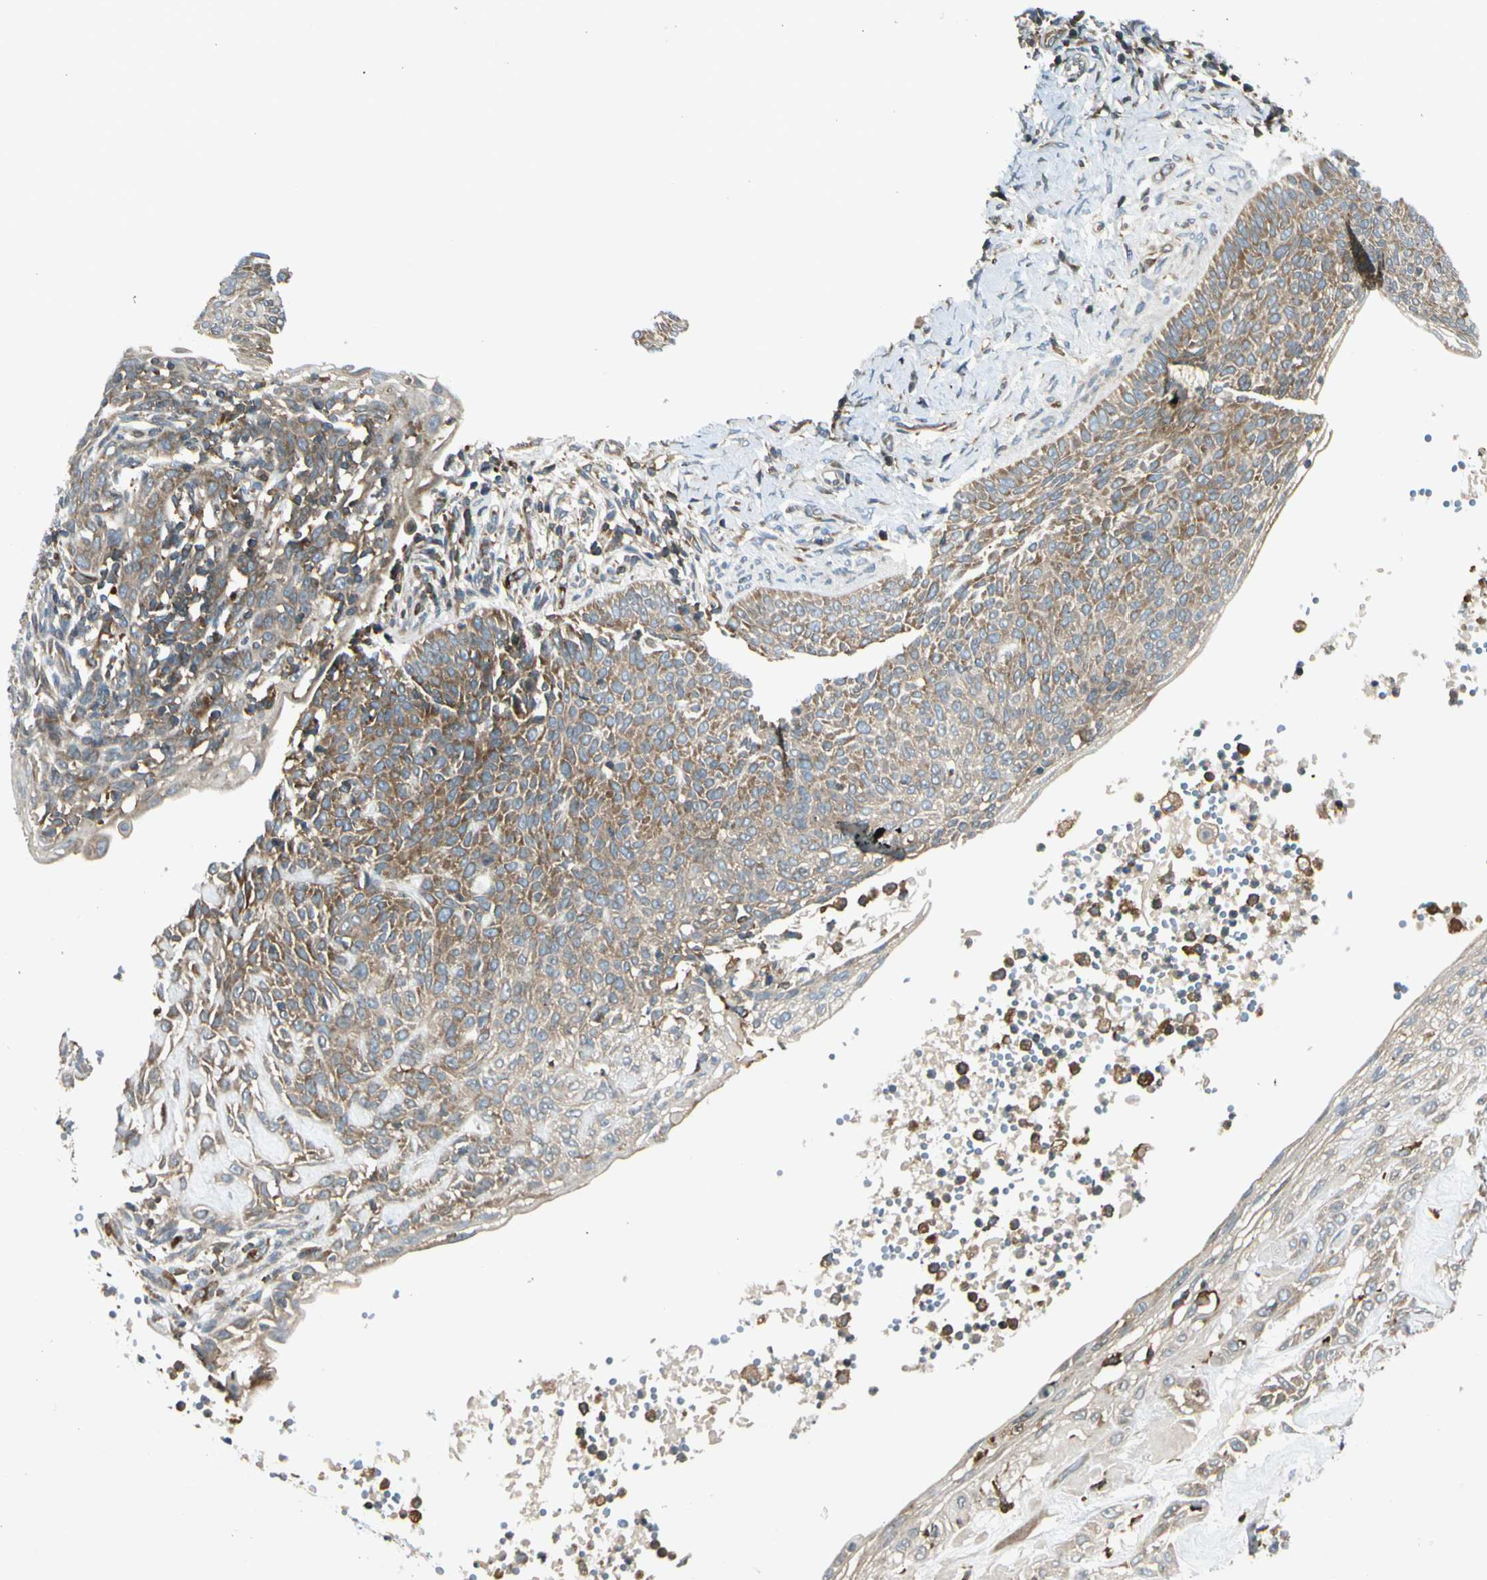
{"staining": {"intensity": "moderate", "quantity": ">75%", "location": "cytoplasmic/membranous"}, "tissue": "skin cancer", "cell_type": "Tumor cells", "image_type": "cancer", "snomed": [{"axis": "morphology", "description": "Normal tissue, NOS"}, {"axis": "morphology", "description": "Basal cell carcinoma"}, {"axis": "topography", "description": "Skin"}], "caption": "A medium amount of moderate cytoplasmic/membranous staining is identified in about >75% of tumor cells in skin cancer (basal cell carcinoma) tissue. Using DAB (brown) and hematoxylin (blue) stains, captured at high magnification using brightfield microscopy.", "gene": "TRIO", "patient": {"sex": "male", "age": 87}}